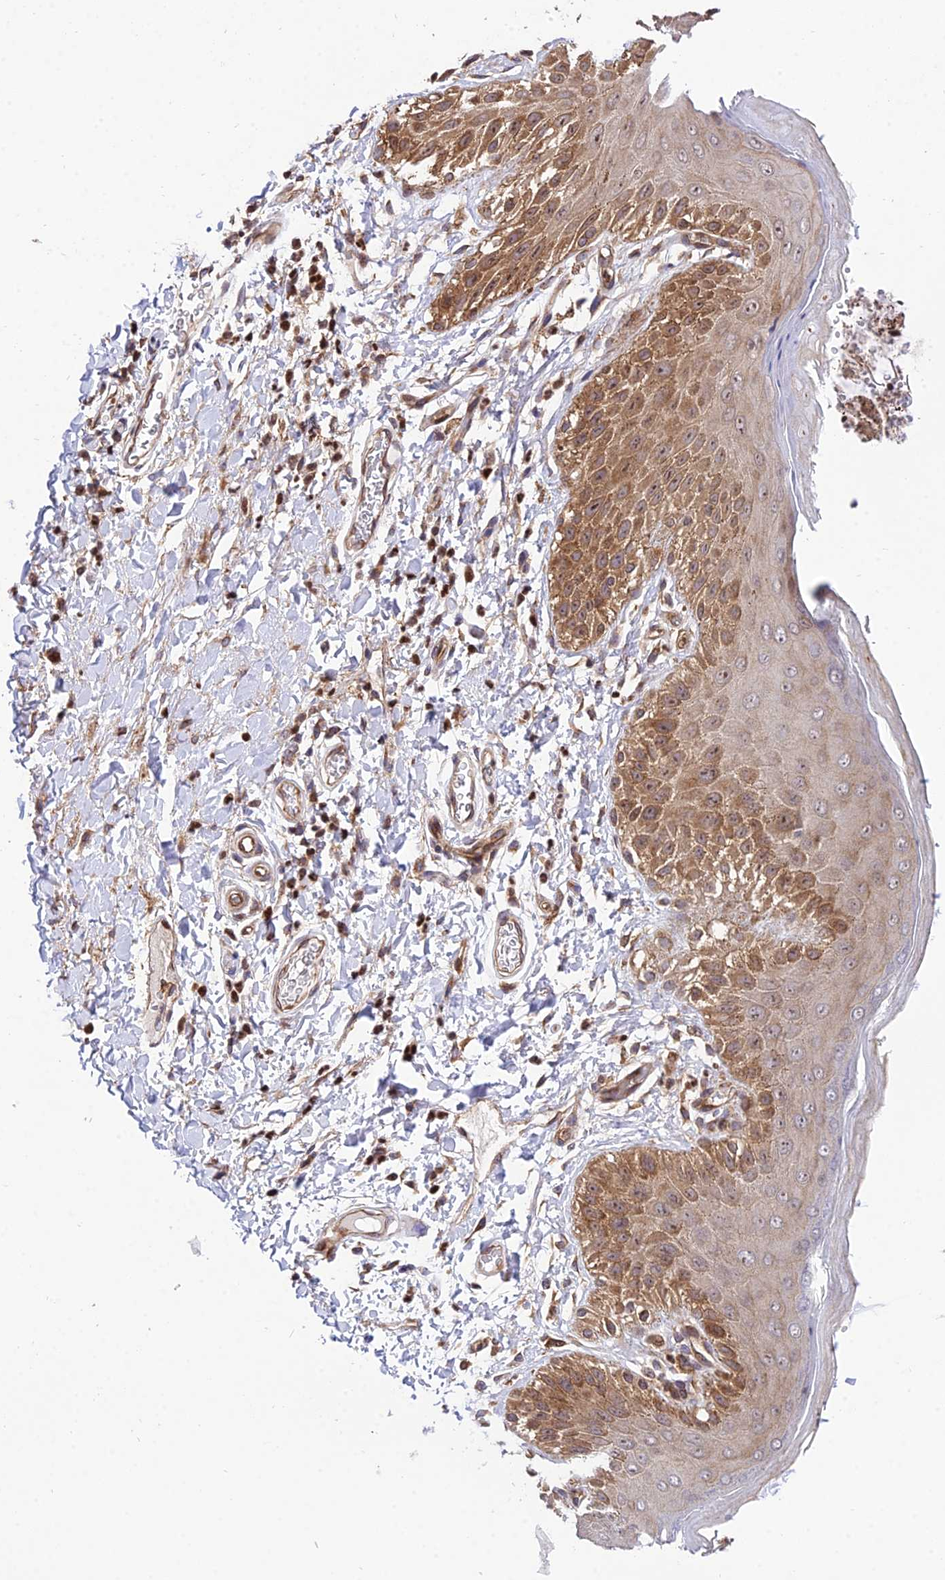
{"staining": {"intensity": "moderate", "quantity": ">75%", "location": "cytoplasmic/membranous"}, "tissue": "skin", "cell_type": "Epidermal cells", "image_type": "normal", "snomed": [{"axis": "morphology", "description": "Normal tissue, NOS"}, {"axis": "topography", "description": "Anal"}], "caption": "Immunohistochemical staining of unremarkable human skin demonstrates medium levels of moderate cytoplasmic/membranous staining in approximately >75% of epidermal cells. Using DAB (3,3'-diaminobenzidine) (brown) and hematoxylin (blue) stains, captured at high magnification using brightfield microscopy.", "gene": "SMG6", "patient": {"sex": "male", "age": 44}}